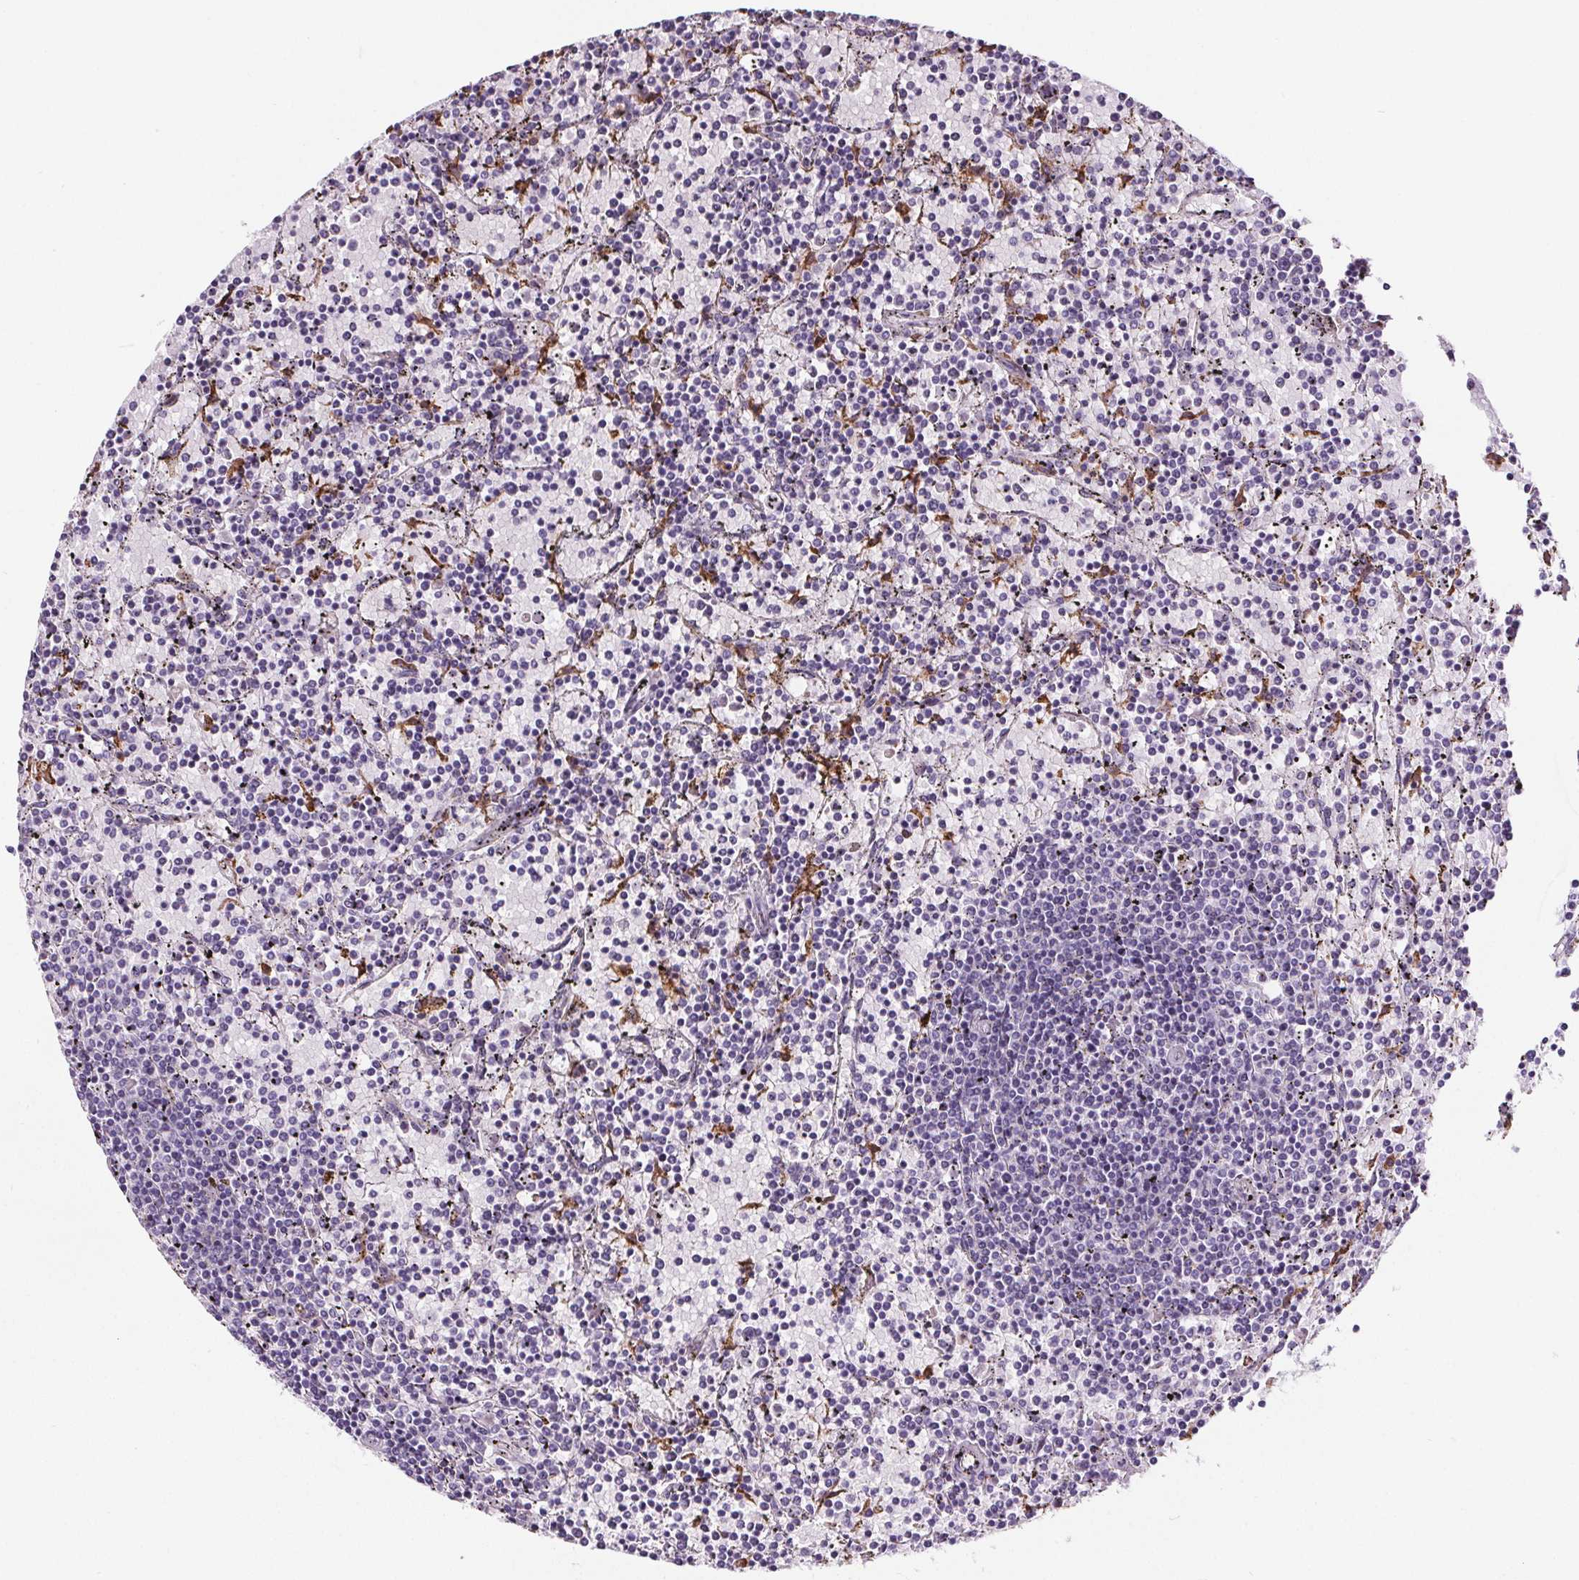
{"staining": {"intensity": "negative", "quantity": "none", "location": "none"}, "tissue": "lymphoma", "cell_type": "Tumor cells", "image_type": "cancer", "snomed": [{"axis": "morphology", "description": "Malignant lymphoma, non-Hodgkin's type, Low grade"}, {"axis": "topography", "description": "Spleen"}], "caption": "This is an IHC micrograph of human malignant lymphoma, non-Hodgkin's type (low-grade). There is no expression in tumor cells.", "gene": "CD5L", "patient": {"sex": "female", "age": 77}}